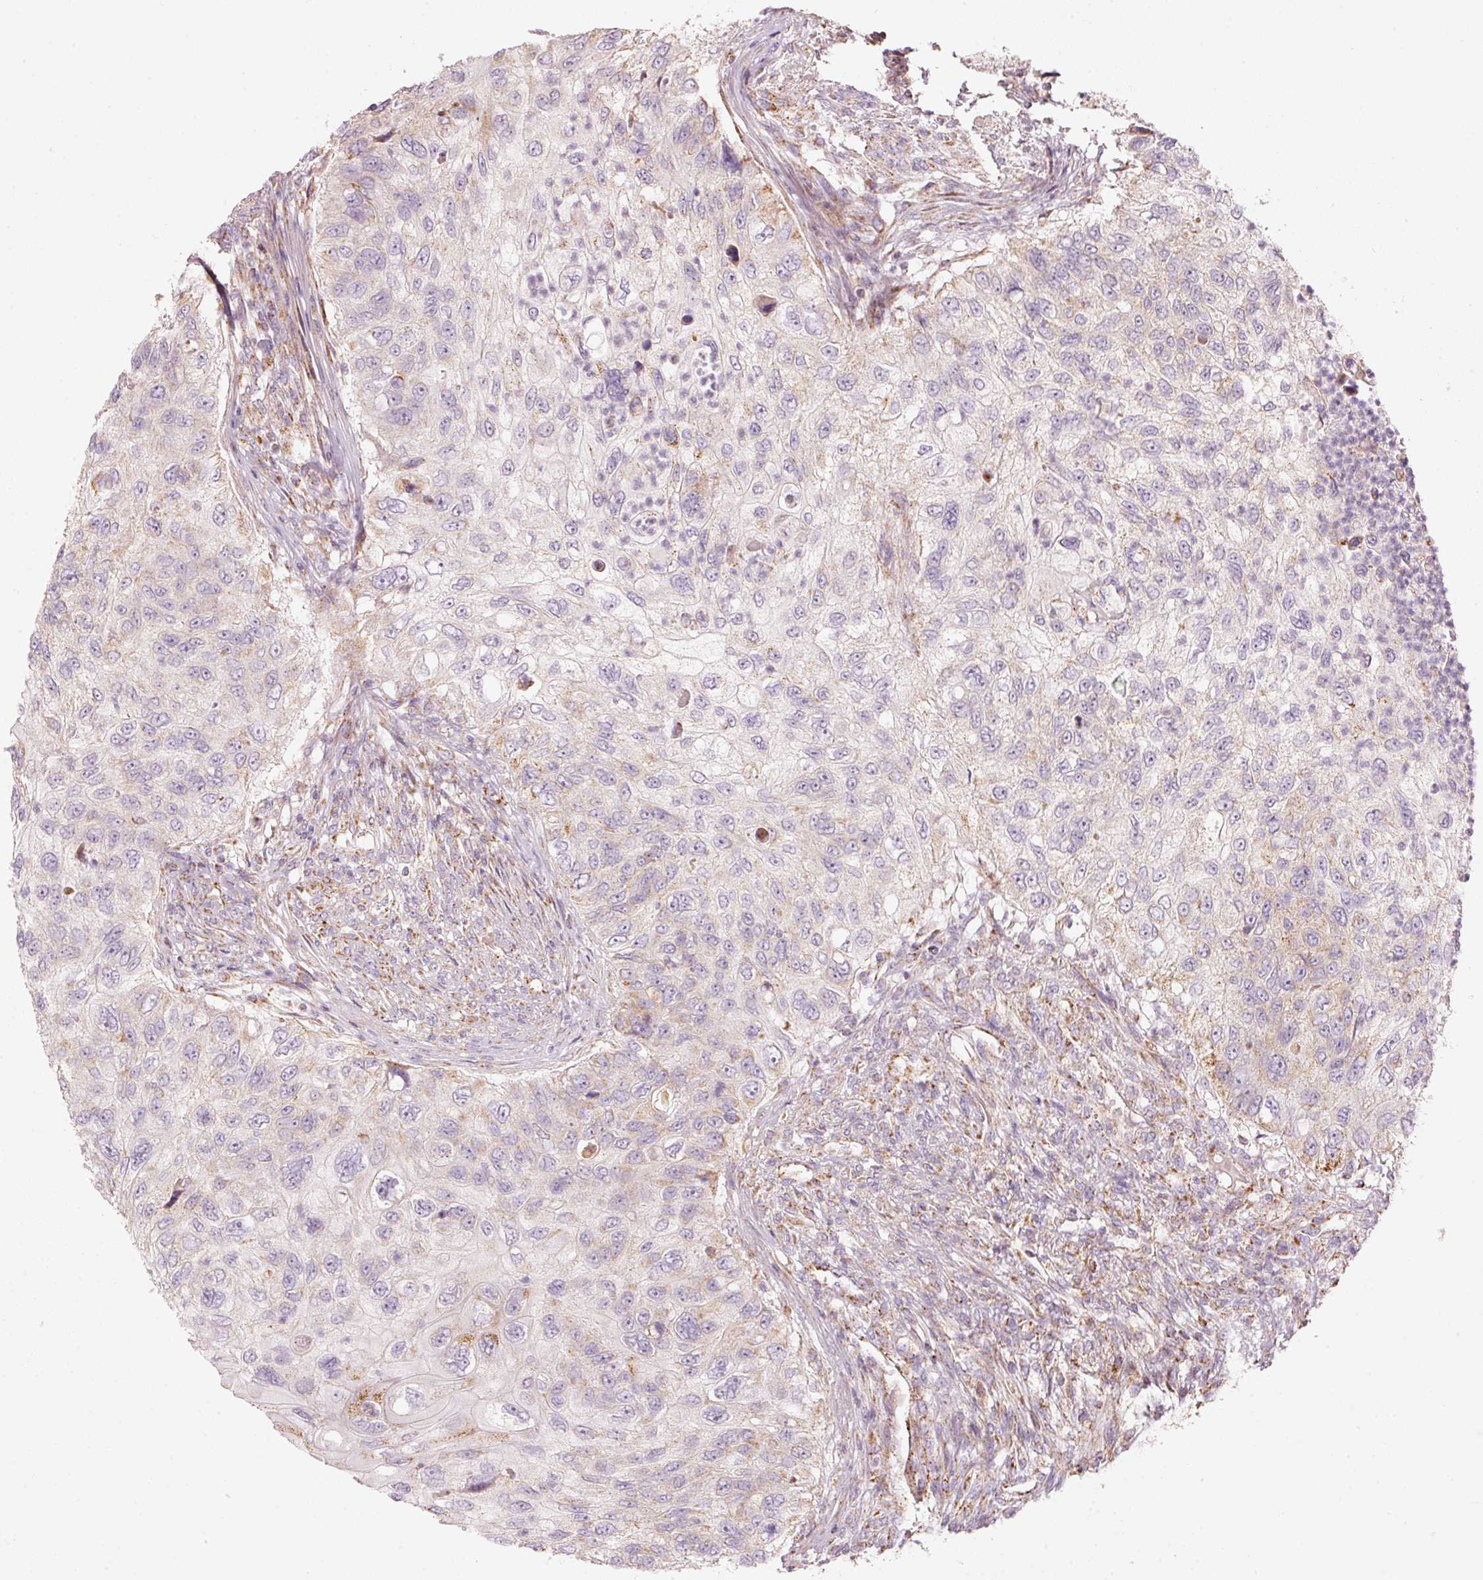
{"staining": {"intensity": "weak", "quantity": "<25%", "location": "cytoplasmic/membranous"}, "tissue": "urothelial cancer", "cell_type": "Tumor cells", "image_type": "cancer", "snomed": [{"axis": "morphology", "description": "Urothelial carcinoma, High grade"}, {"axis": "topography", "description": "Urinary bladder"}], "caption": "Tumor cells are negative for protein expression in human urothelial carcinoma (high-grade).", "gene": "C17orf98", "patient": {"sex": "female", "age": 60}}